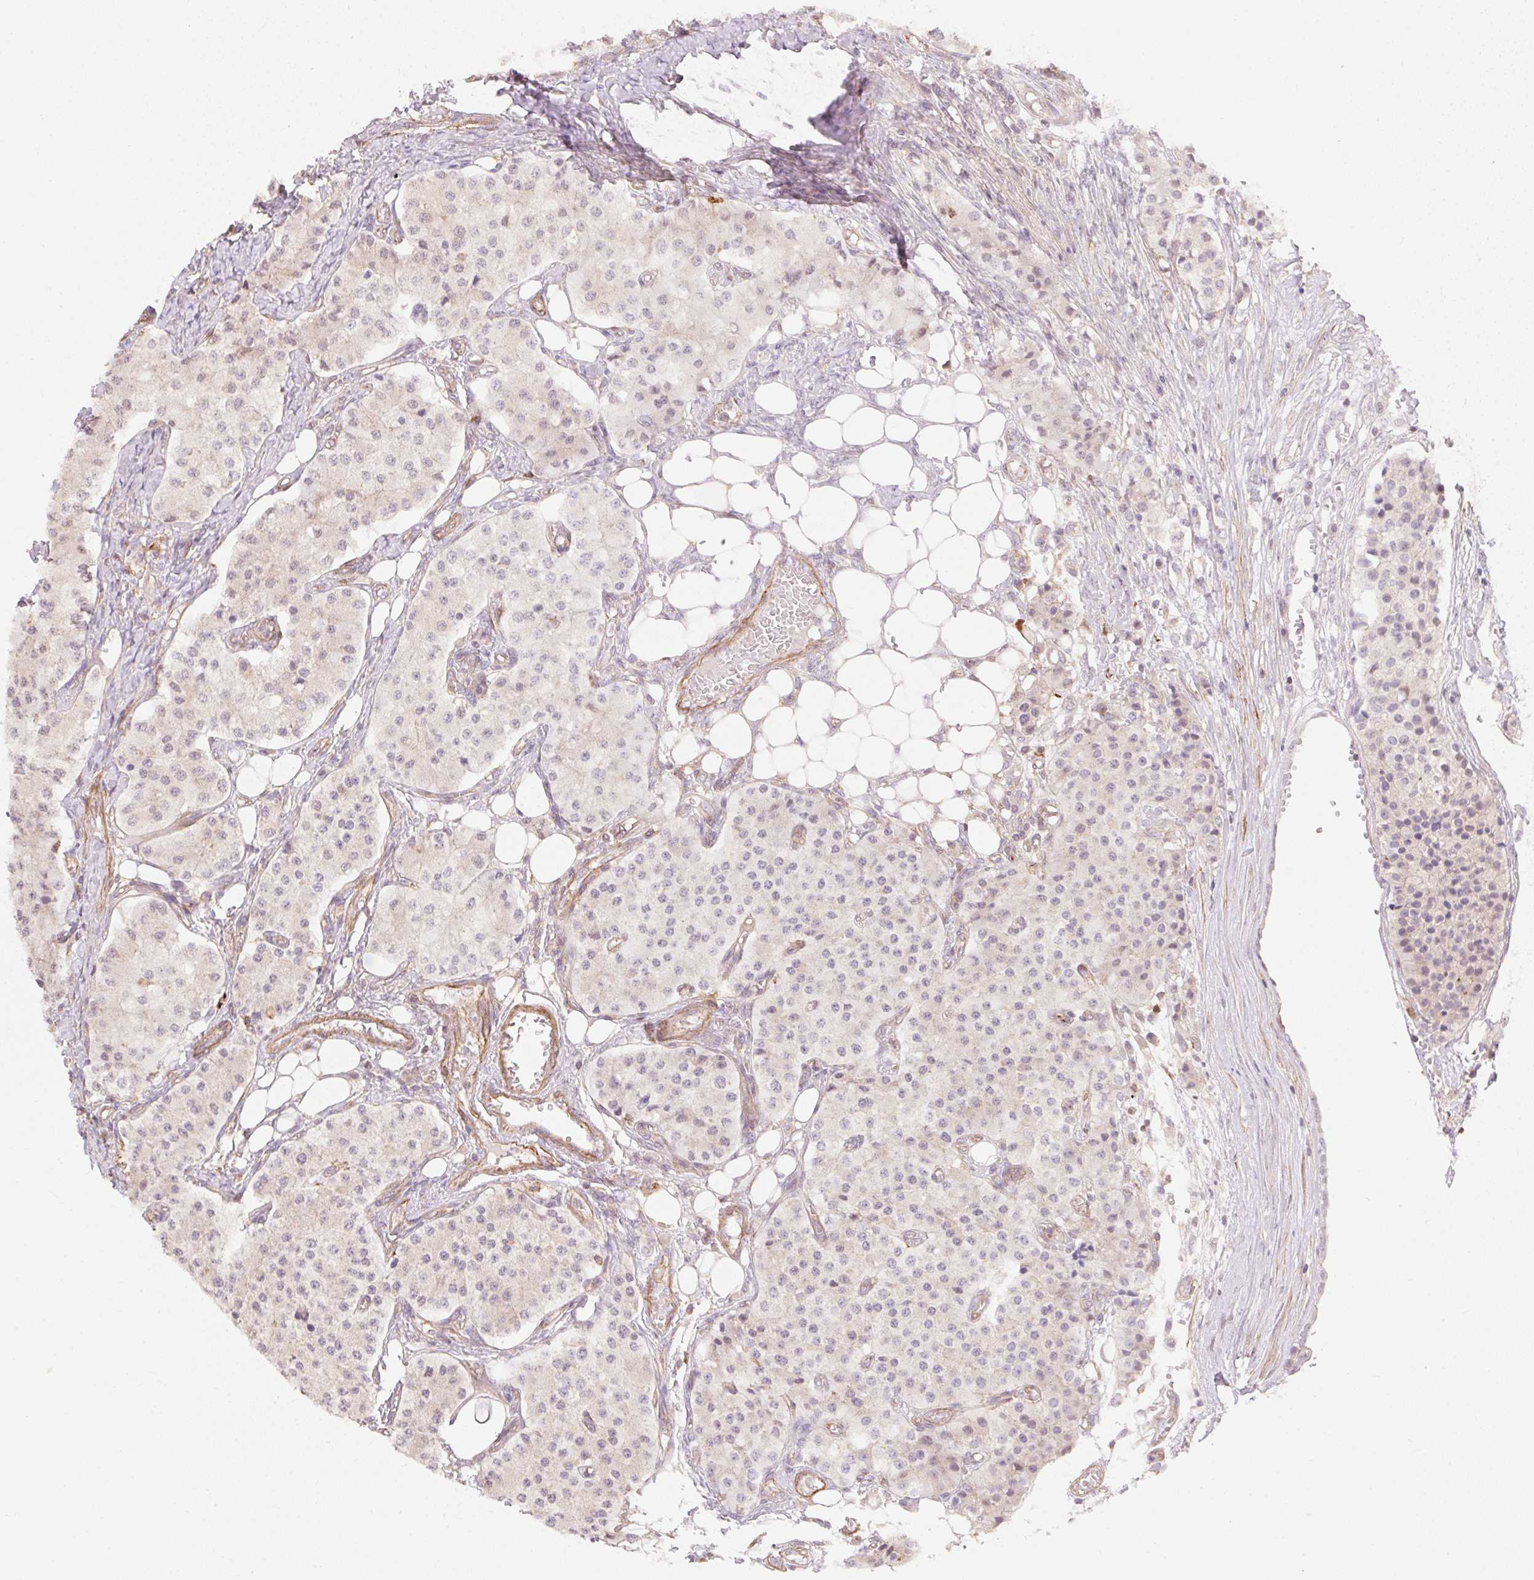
{"staining": {"intensity": "negative", "quantity": "none", "location": "none"}, "tissue": "carcinoid", "cell_type": "Tumor cells", "image_type": "cancer", "snomed": [{"axis": "morphology", "description": "Carcinoid, malignant, NOS"}, {"axis": "topography", "description": "Colon"}], "caption": "Tumor cells show no significant protein positivity in carcinoid.", "gene": "EMC10", "patient": {"sex": "female", "age": 52}}